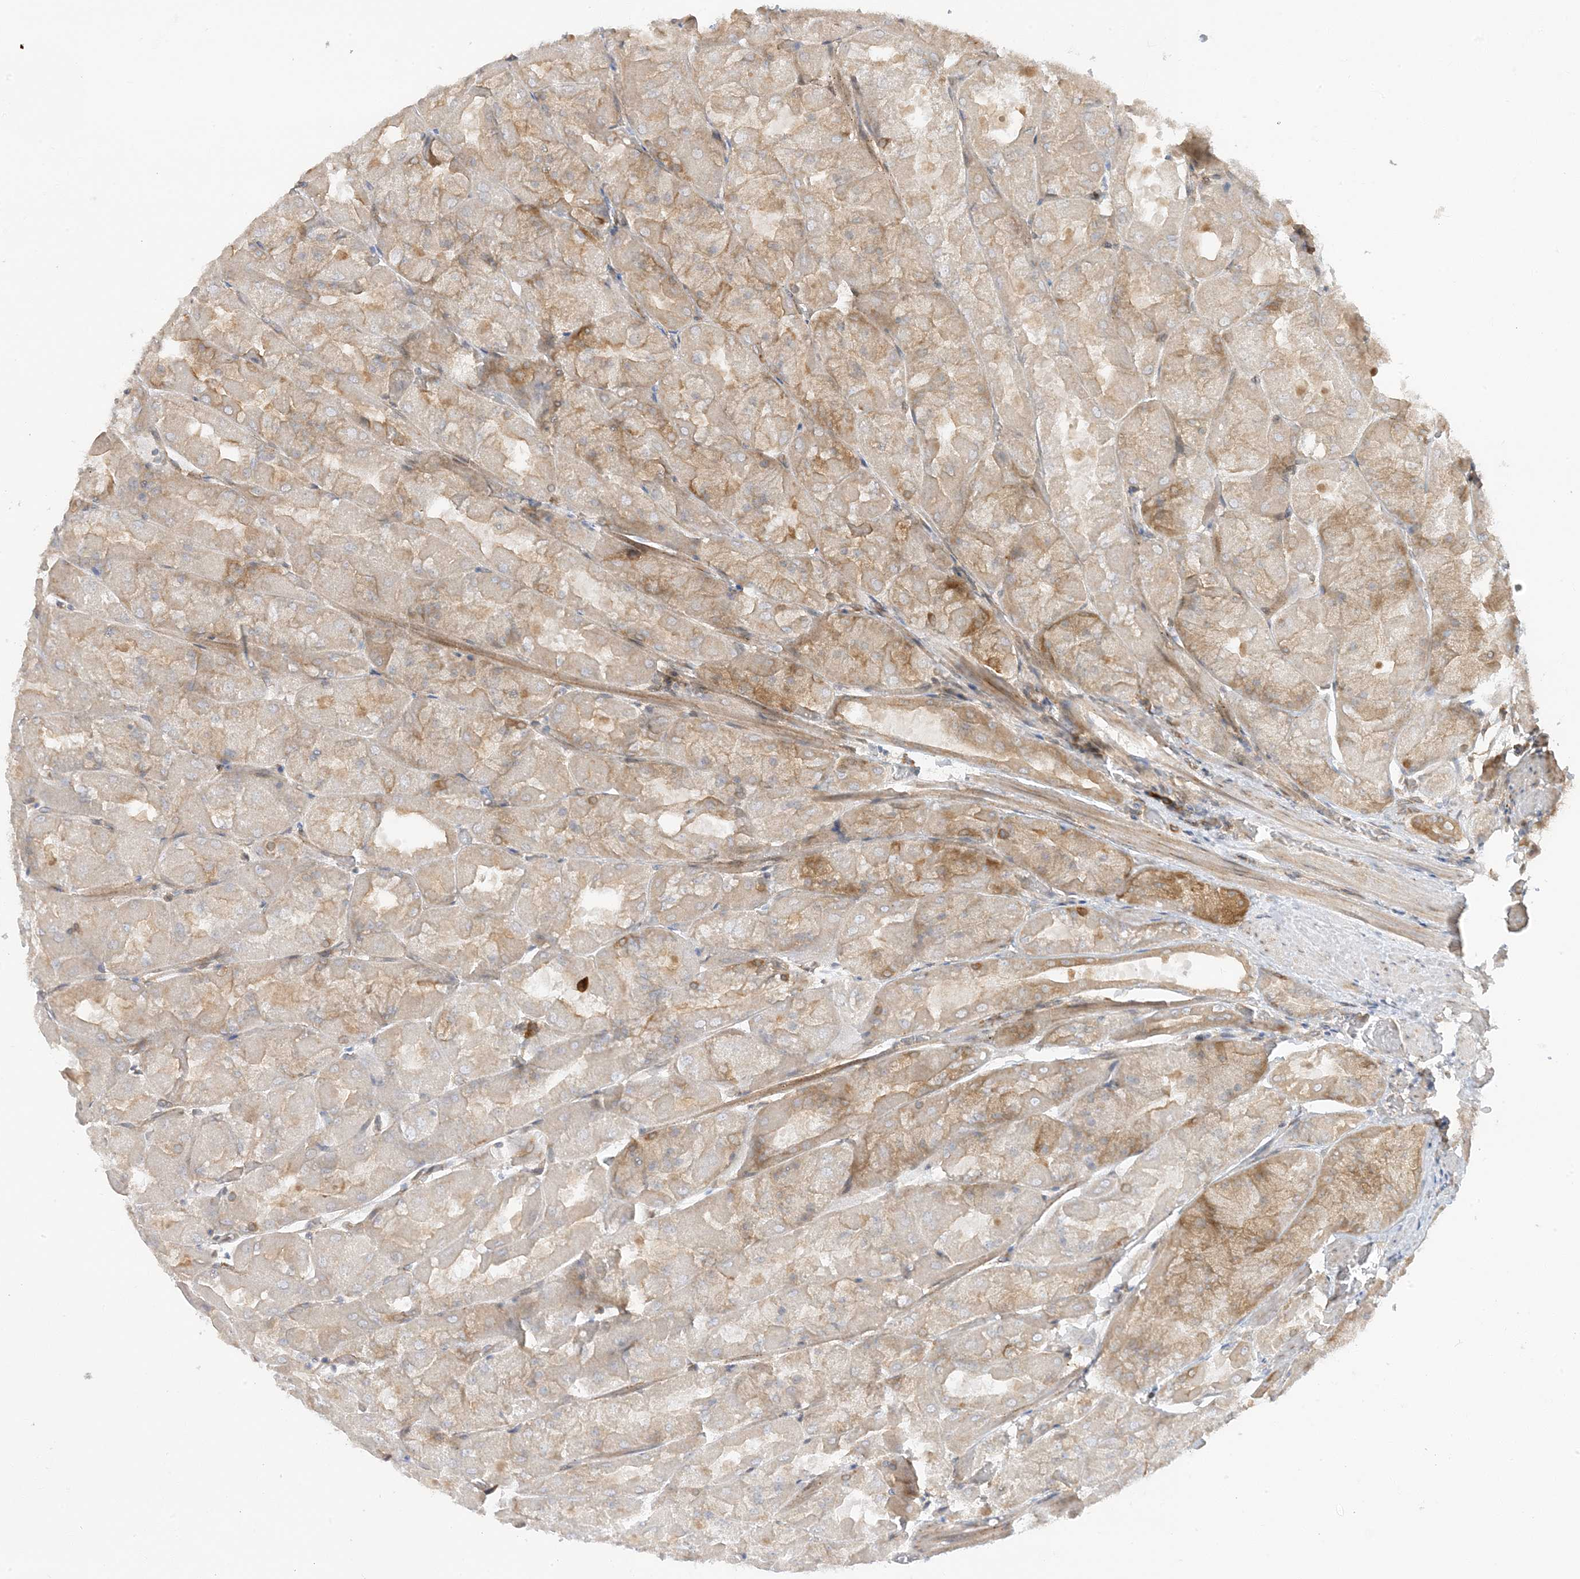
{"staining": {"intensity": "moderate", "quantity": ">75%", "location": "cytoplasmic/membranous"}, "tissue": "stomach", "cell_type": "Glandular cells", "image_type": "normal", "snomed": [{"axis": "morphology", "description": "Normal tissue, NOS"}, {"axis": "topography", "description": "Stomach"}], "caption": "This photomicrograph reveals immunohistochemistry (IHC) staining of unremarkable stomach, with medium moderate cytoplasmic/membranous positivity in about >75% of glandular cells.", "gene": "SCARF2", "patient": {"sex": "female", "age": 61}}